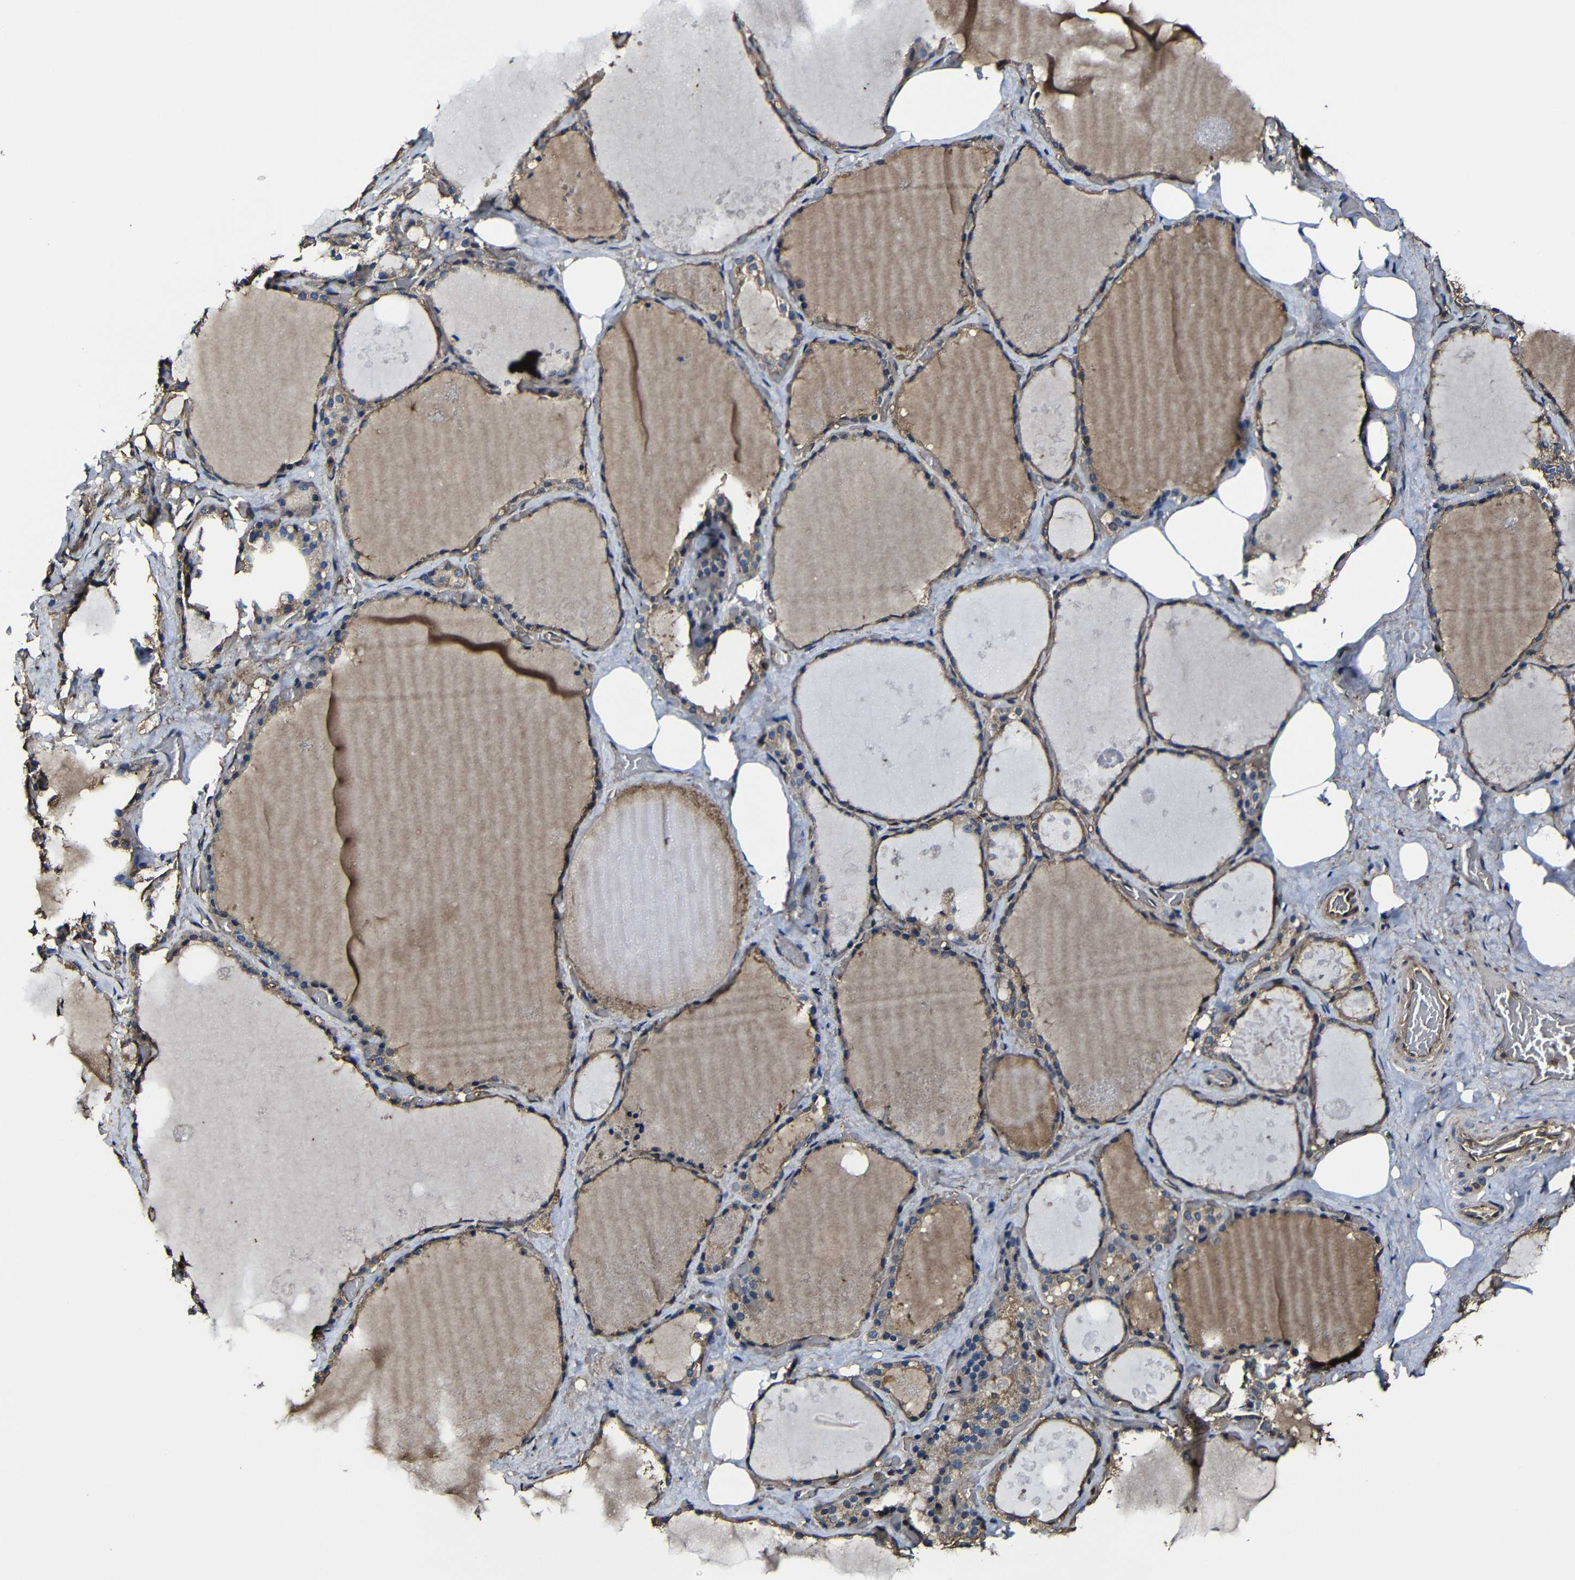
{"staining": {"intensity": "moderate", "quantity": ">75%", "location": "cytoplasmic/membranous"}, "tissue": "thyroid gland", "cell_type": "Glandular cells", "image_type": "normal", "snomed": [{"axis": "morphology", "description": "Normal tissue, NOS"}, {"axis": "topography", "description": "Thyroid gland"}], "caption": "Immunohistochemistry (IHC) photomicrograph of benign thyroid gland: thyroid gland stained using IHC exhibits medium levels of moderate protein expression localized specifically in the cytoplasmic/membranous of glandular cells, appearing as a cytoplasmic/membranous brown color.", "gene": "MSN", "patient": {"sex": "male", "age": 61}}